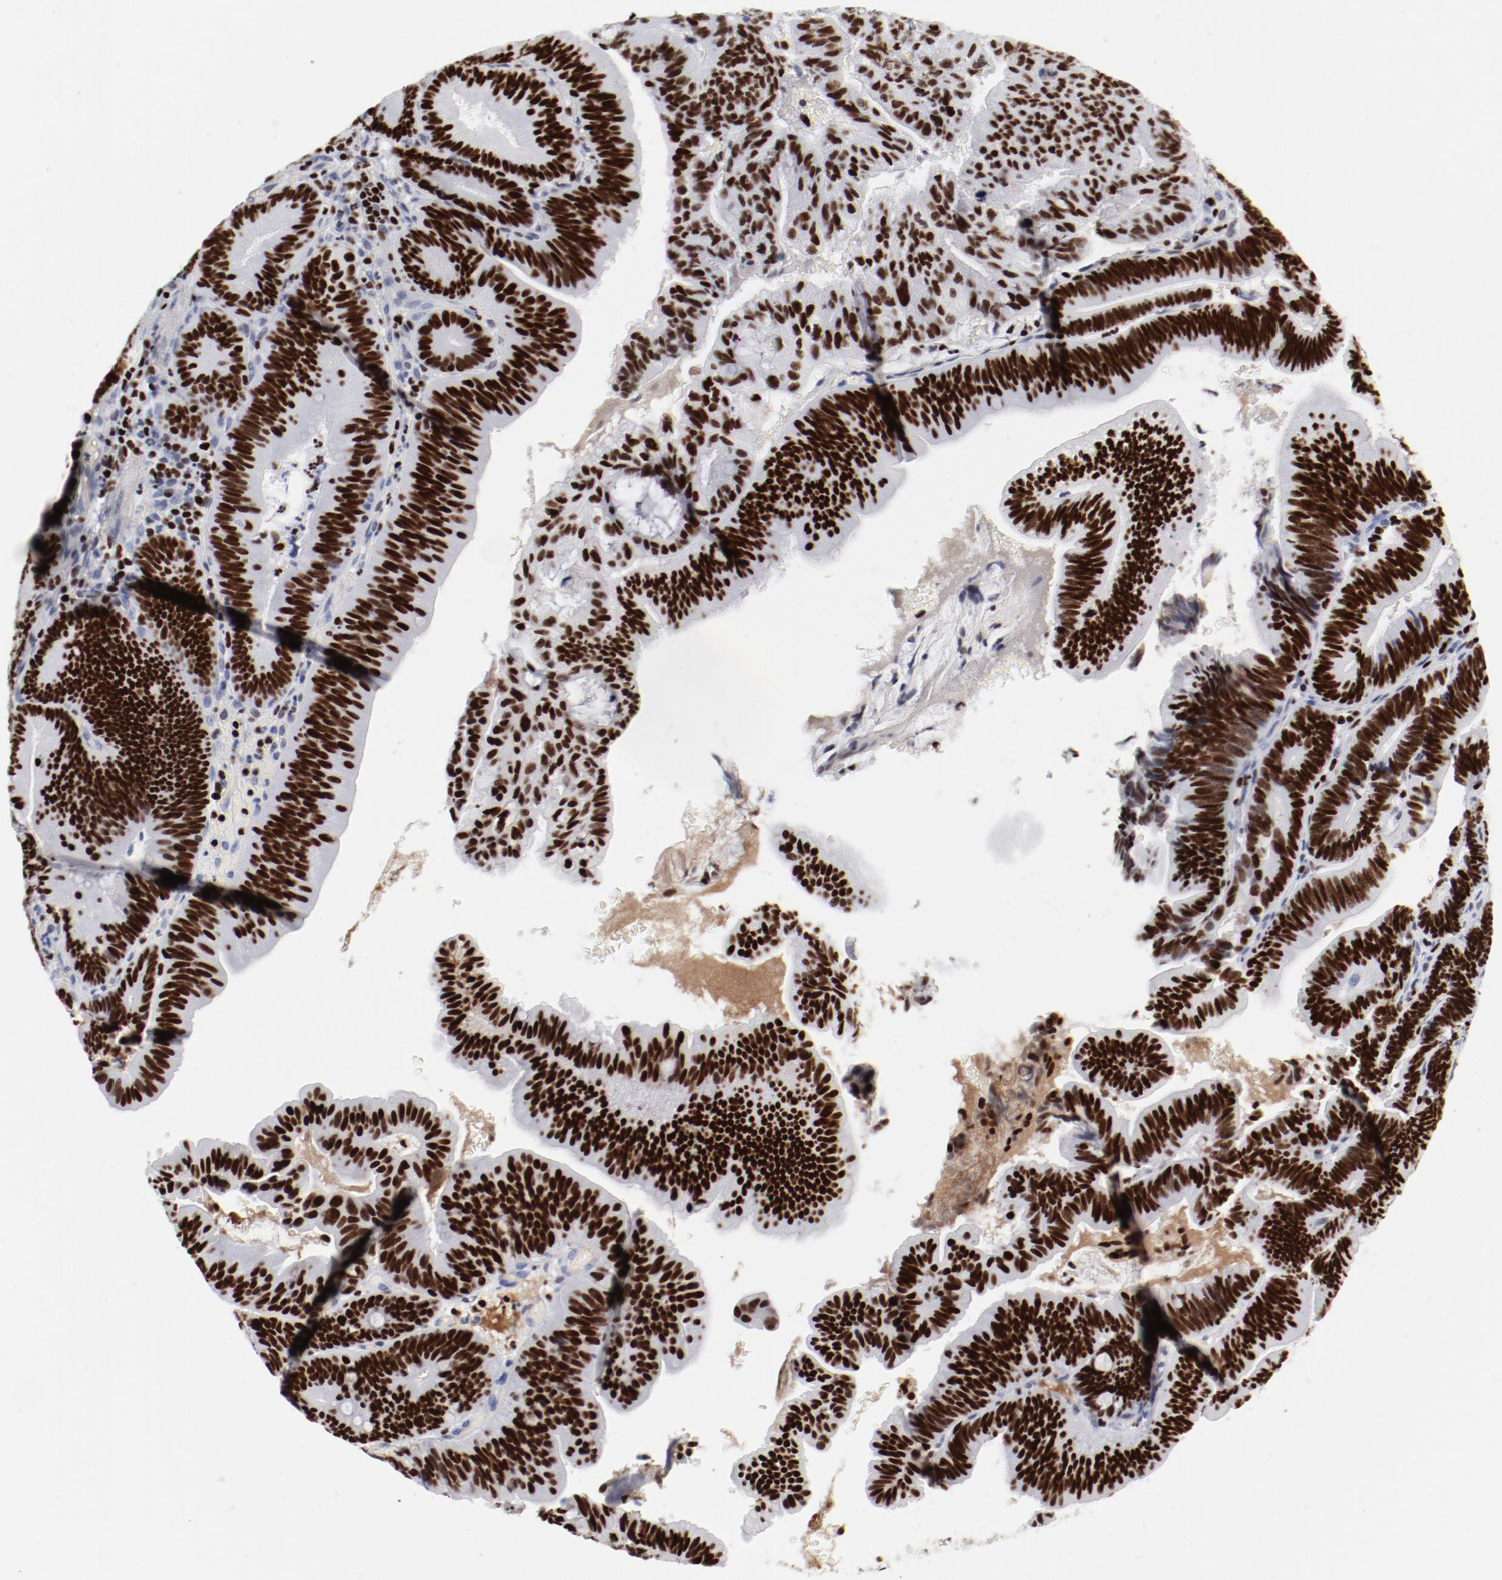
{"staining": {"intensity": "strong", "quantity": ">75%", "location": "nuclear"}, "tissue": "pancreatic cancer", "cell_type": "Tumor cells", "image_type": "cancer", "snomed": [{"axis": "morphology", "description": "Adenocarcinoma, NOS"}, {"axis": "topography", "description": "Pancreas"}], "caption": "Strong nuclear protein positivity is identified in approximately >75% of tumor cells in adenocarcinoma (pancreatic). (DAB IHC, brown staining for protein, blue staining for nuclei).", "gene": "SMARCC2", "patient": {"sex": "male", "age": 82}}